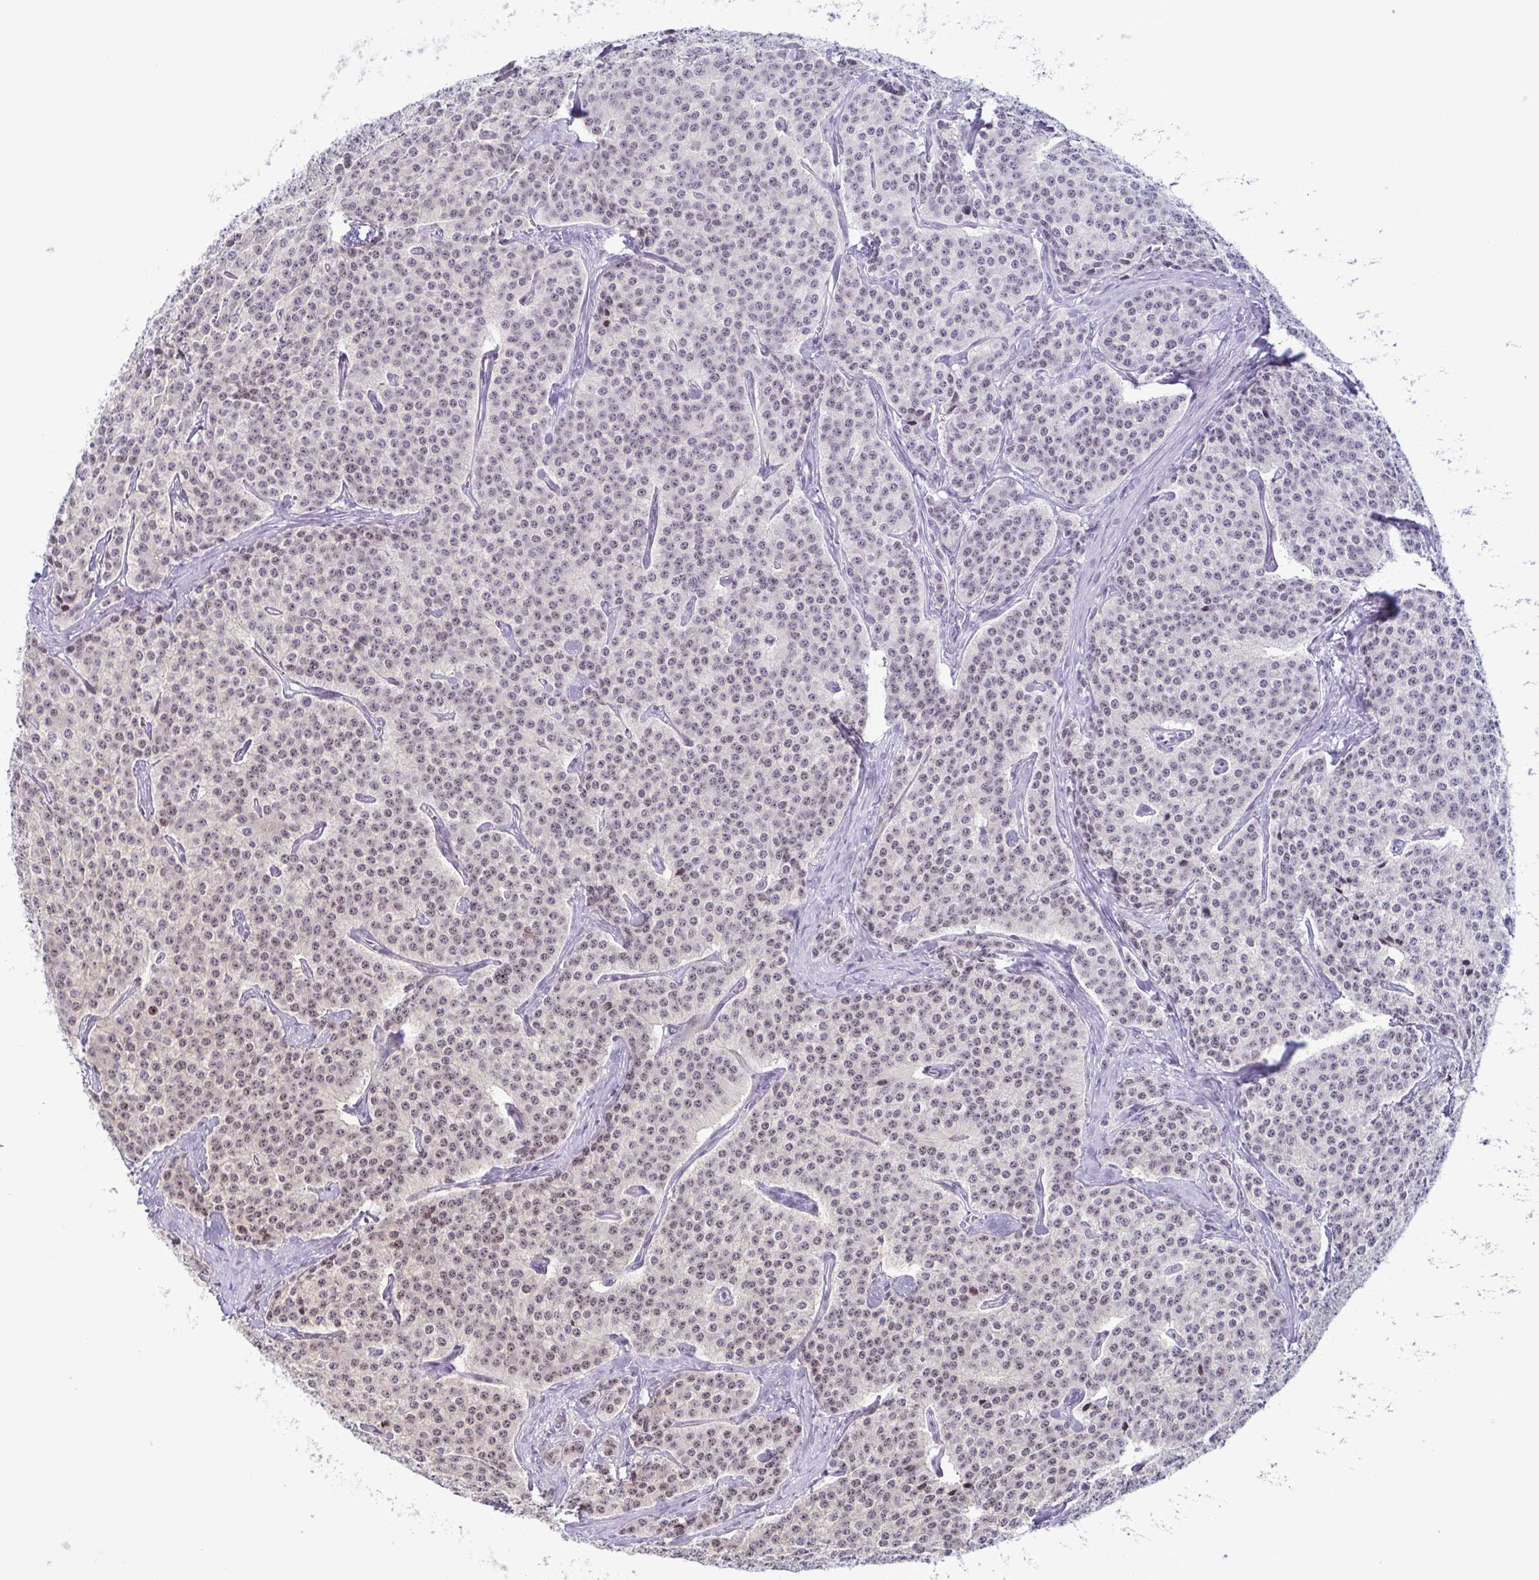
{"staining": {"intensity": "weak", "quantity": "25%-75%", "location": "nuclear"}, "tissue": "carcinoid", "cell_type": "Tumor cells", "image_type": "cancer", "snomed": [{"axis": "morphology", "description": "Carcinoid, malignant, NOS"}, {"axis": "topography", "description": "Small intestine"}], "caption": "DAB (3,3'-diaminobenzidine) immunohistochemical staining of carcinoid shows weak nuclear protein positivity in about 25%-75% of tumor cells.", "gene": "IRF1", "patient": {"sex": "female", "age": 64}}